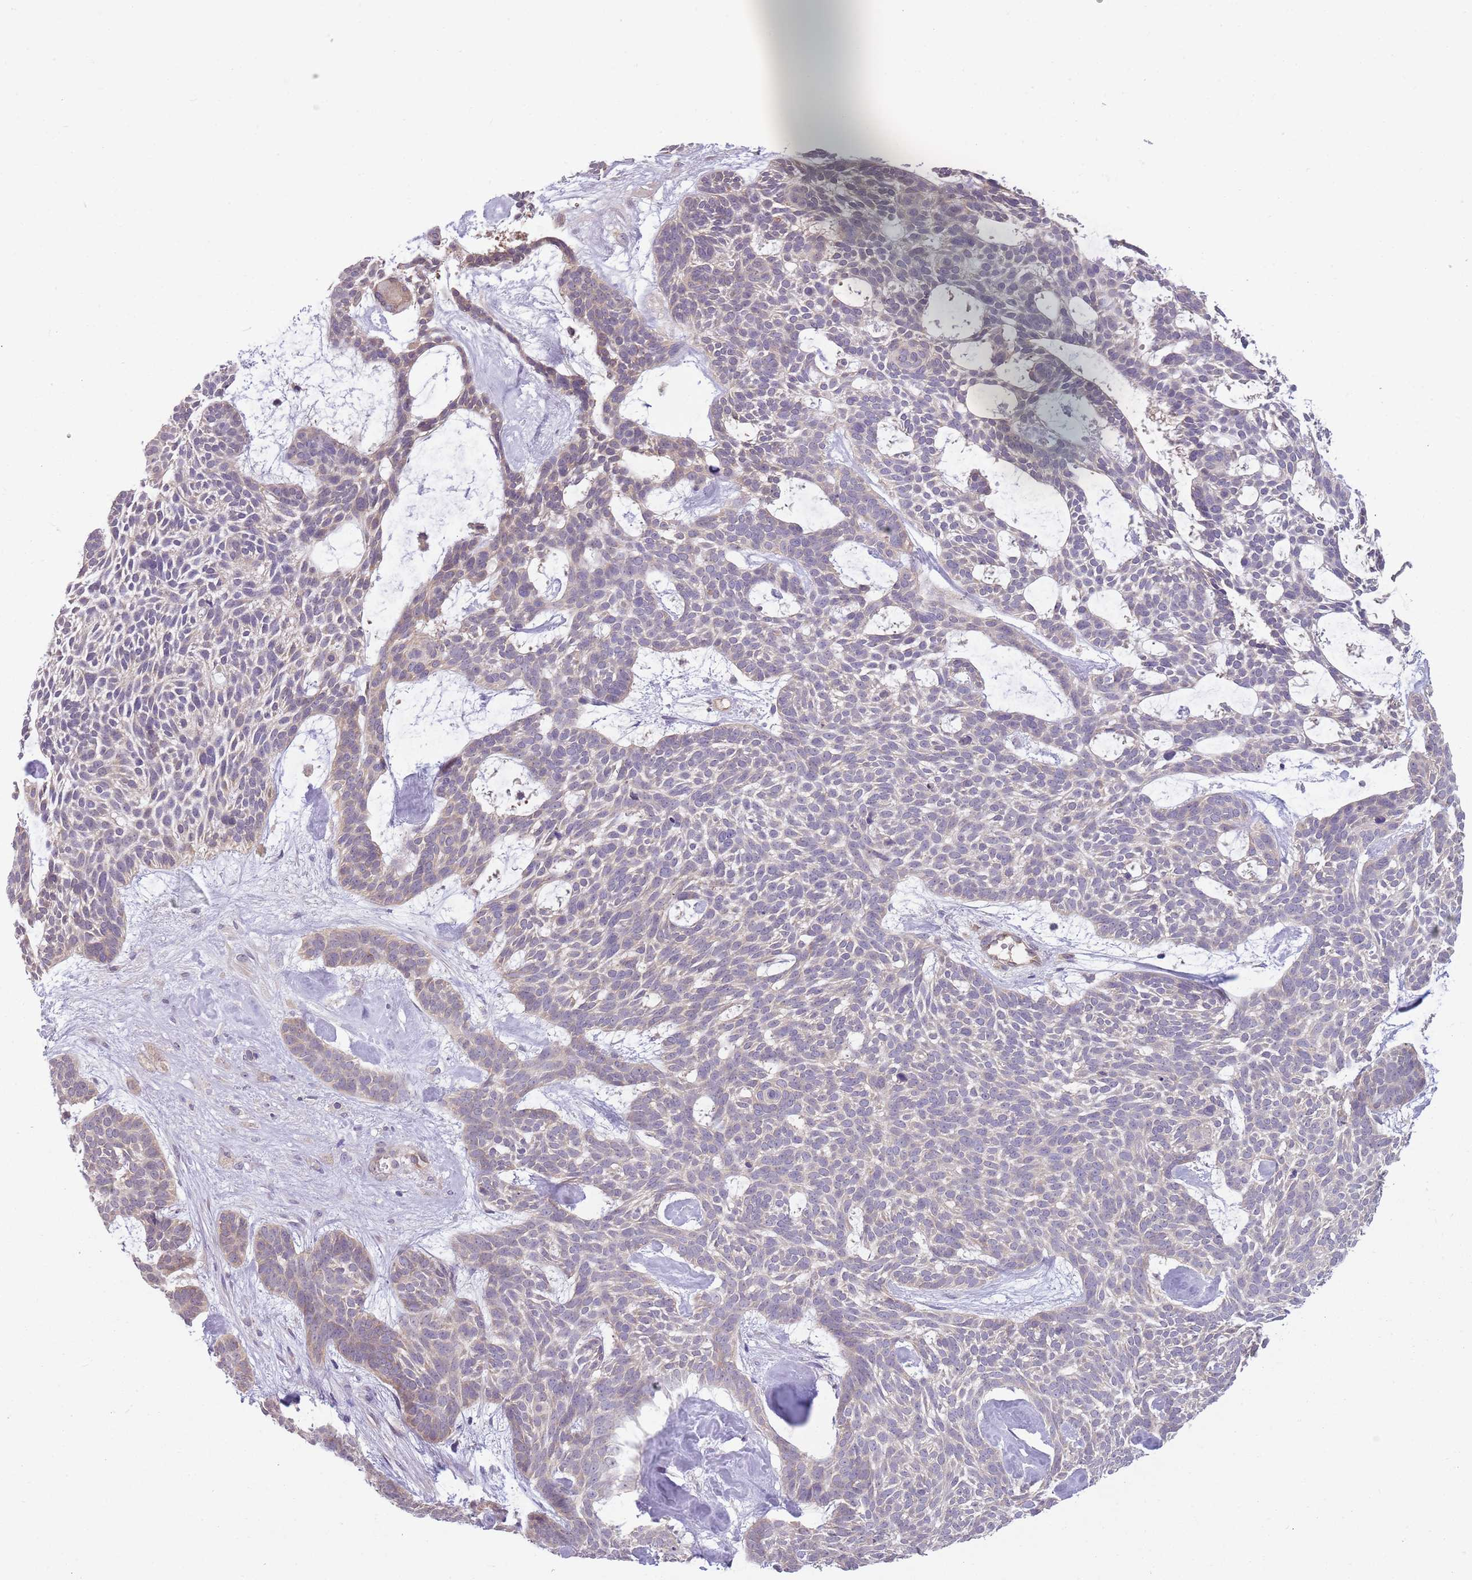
{"staining": {"intensity": "weak", "quantity": "<25%", "location": "cytoplasmic/membranous"}, "tissue": "skin cancer", "cell_type": "Tumor cells", "image_type": "cancer", "snomed": [{"axis": "morphology", "description": "Basal cell carcinoma"}, {"axis": "topography", "description": "Skin"}], "caption": "IHC photomicrograph of neoplastic tissue: human skin cancer stained with DAB (3,3'-diaminobenzidine) reveals no significant protein positivity in tumor cells.", "gene": "SKOR2", "patient": {"sex": "male", "age": 61}}